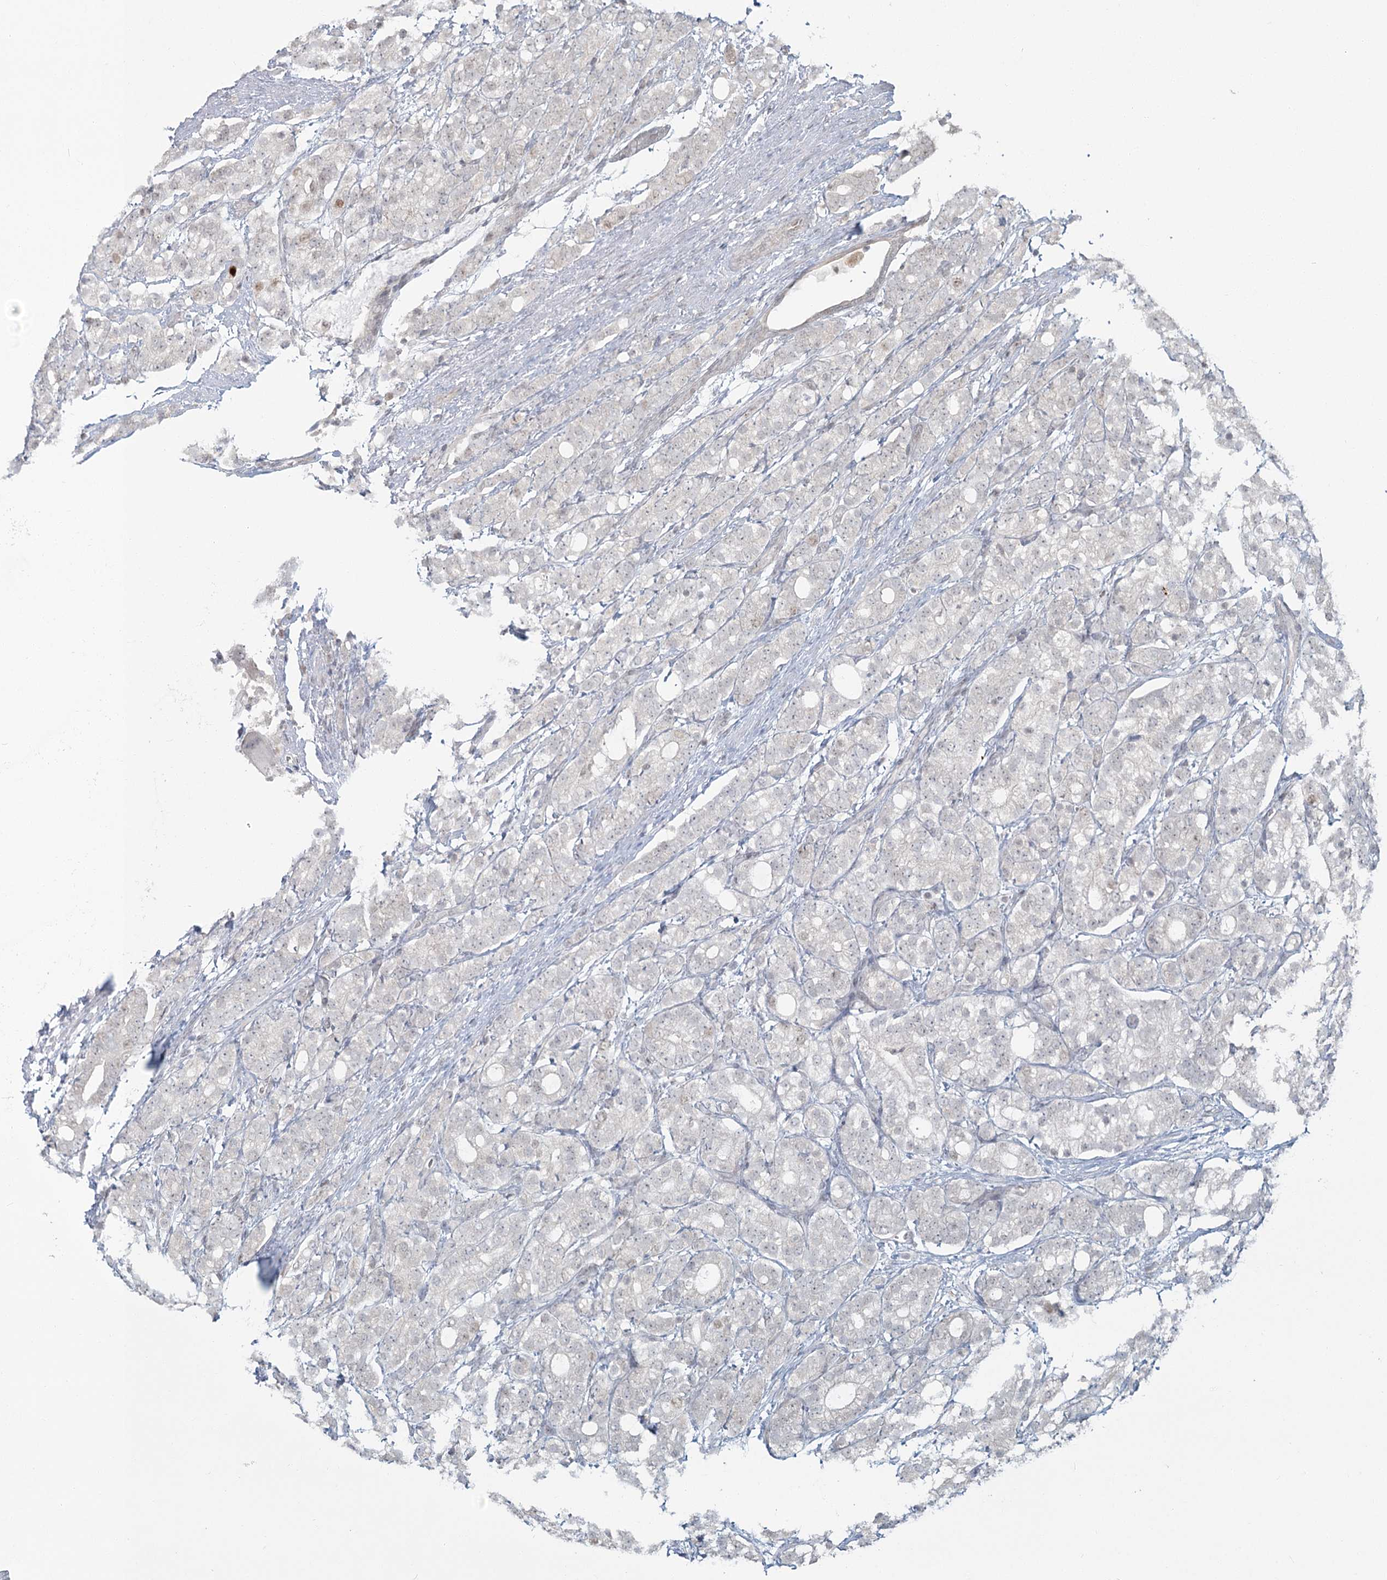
{"staining": {"intensity": "negative", "quantity": "none", "location": "none"}, "tissue": "prostate cancer", "cell_type": "Tumor cells", "image_type": "cancer", "snomed": [{"axis": "morphology", "description": "Adenocarcinoma, High grade"}, {"axis": "topography", "description": "Prostate"}], "caption": "Immunohistochemical staining of human prostate cancer (adenocarcinoma (high-grade)) displays no significant positivity in tumor cells.", "gene": "R3HCC1L", "patient": {"sex": "male", "age": 57}}